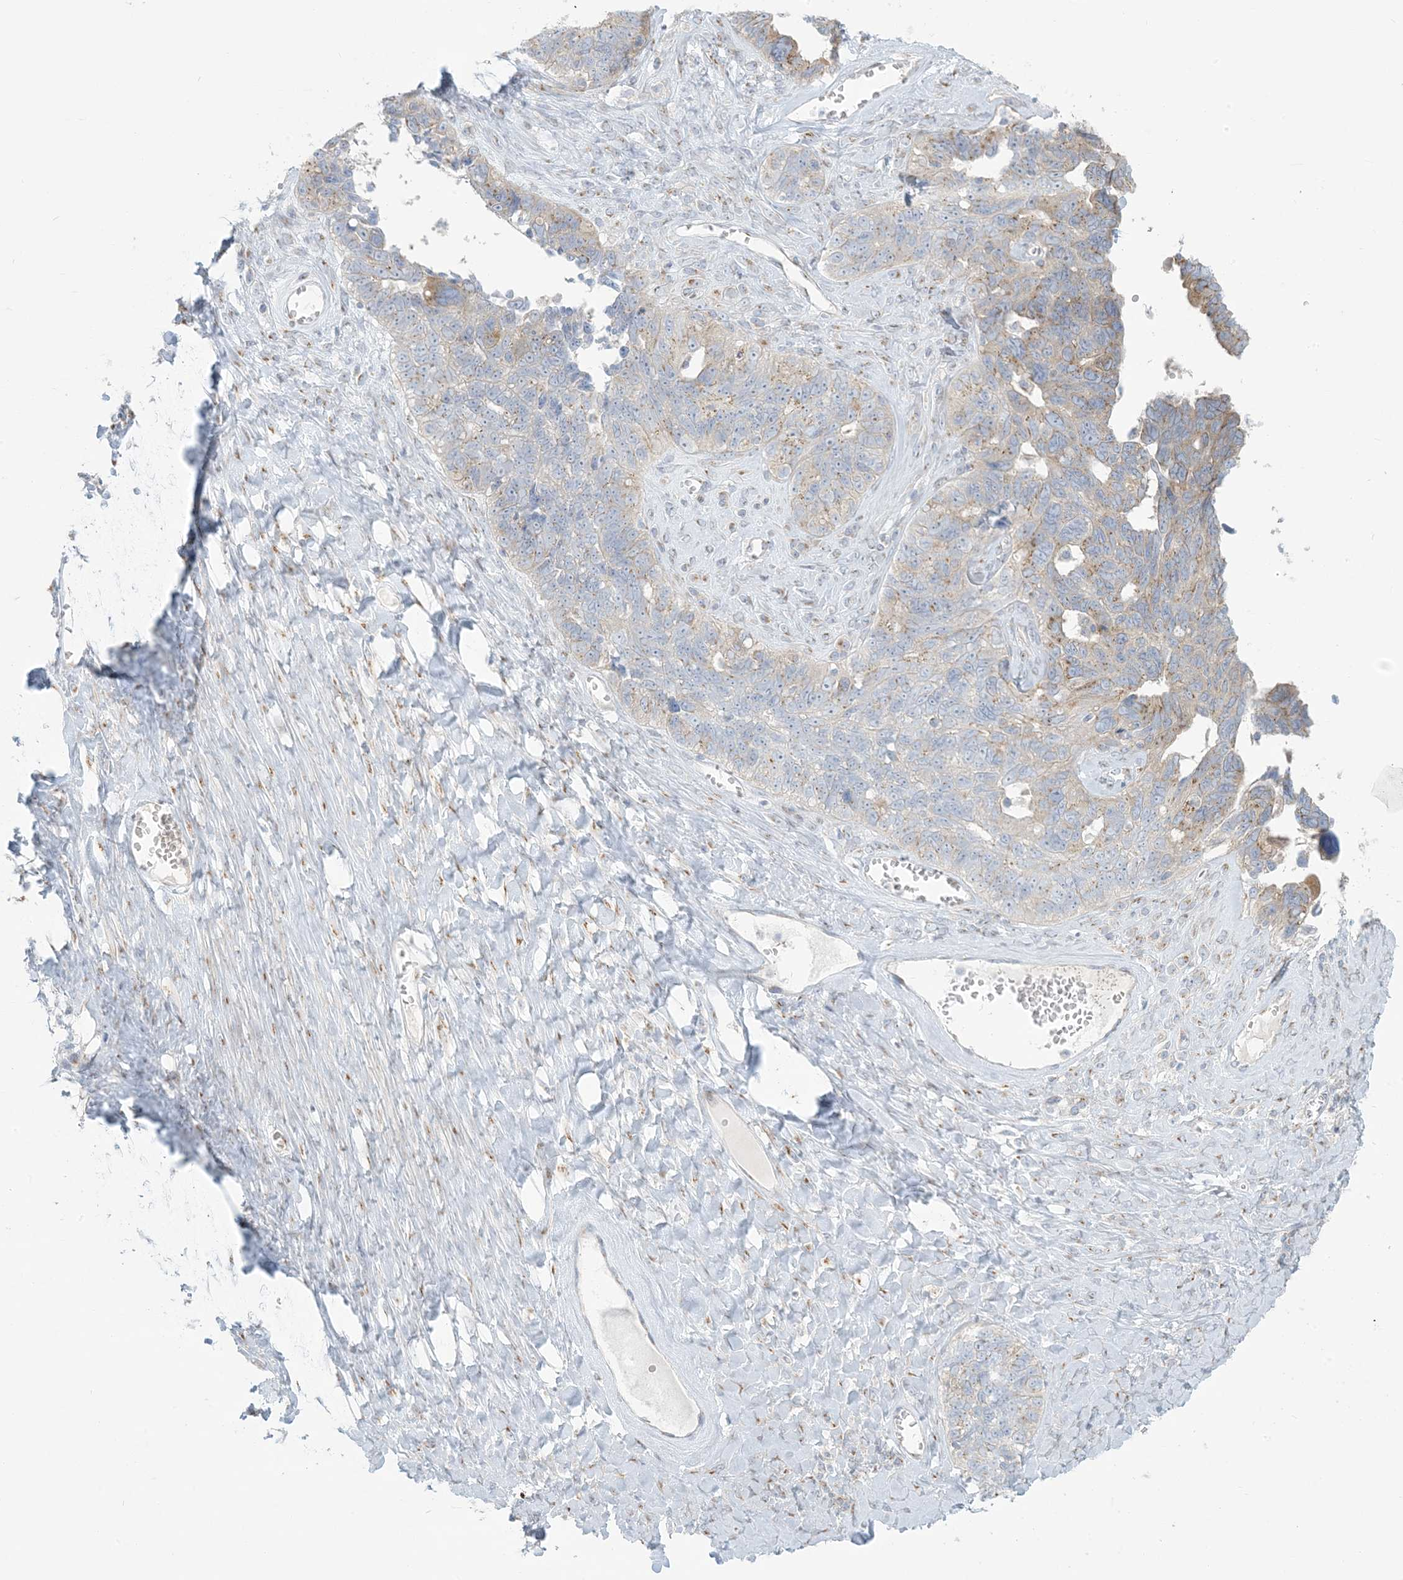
{"staining": {"intensity": "weak", "quantity": "25%-75%", "location": "cytoplasmic/membranous"}, "tissue": "ovarian cancer", "cell_type": "Tumor cells", "image_type": "cancer", "snomed": [{"axis": "morphology", "description": "Cystadenocarcinoma, serous, NOS"}, {"axis": "topography", "description": "Ovary"}], "caption": "Immunohistochemical staining of ovarian cancer shows low levels of weak cytoplasmic/membranous protein expression in about 25%-75% of tumor cells. Immunohistochemistry (ihc) stains the protein in brown and the nuclei are stained blue.", "gene": "AFTPH", "patient": {"sex": "female", "age": 79}}